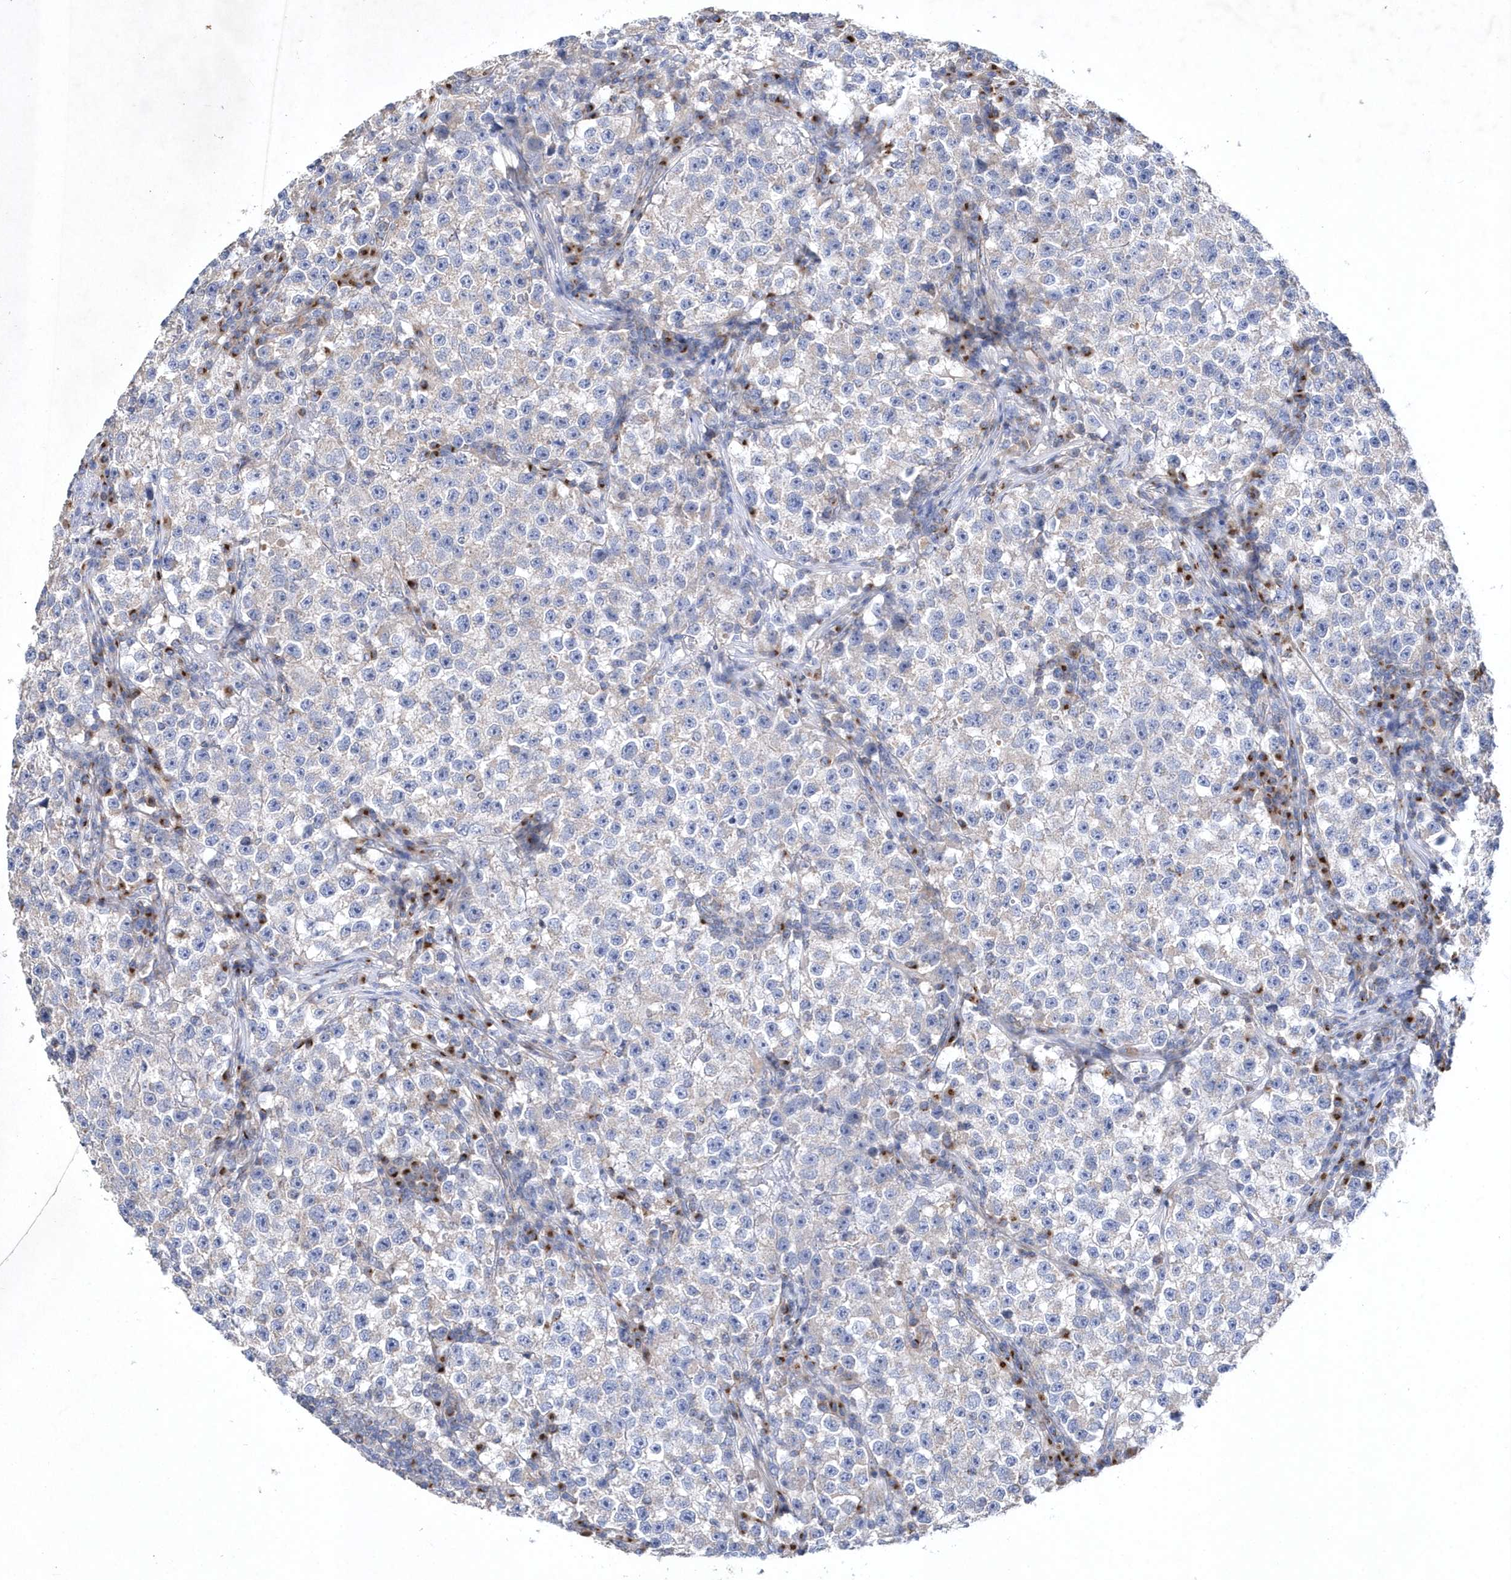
{"staining": {"intensity": "negative", "quantity": "none", "location": "none"}, "tissue": "testis cancer", "cell_type": "Tumor cells", "image_type": "cancer", "snomed": [{"axis": "morphology", "description": "Seminoma, NOS"}, {"axis": "topography", "description": "Testis"}], "caption": "A micrograph of seminoma (testis) stained for a protein demonstrates no brown staining in tumor cells. (Brightfield microscopy of DAB (3,3'-diaminobenzidine) immunohistochemistry (IHC) at high magnification).", "gene": "METTL8", "patient": {"sex": "male", "age": 22}}